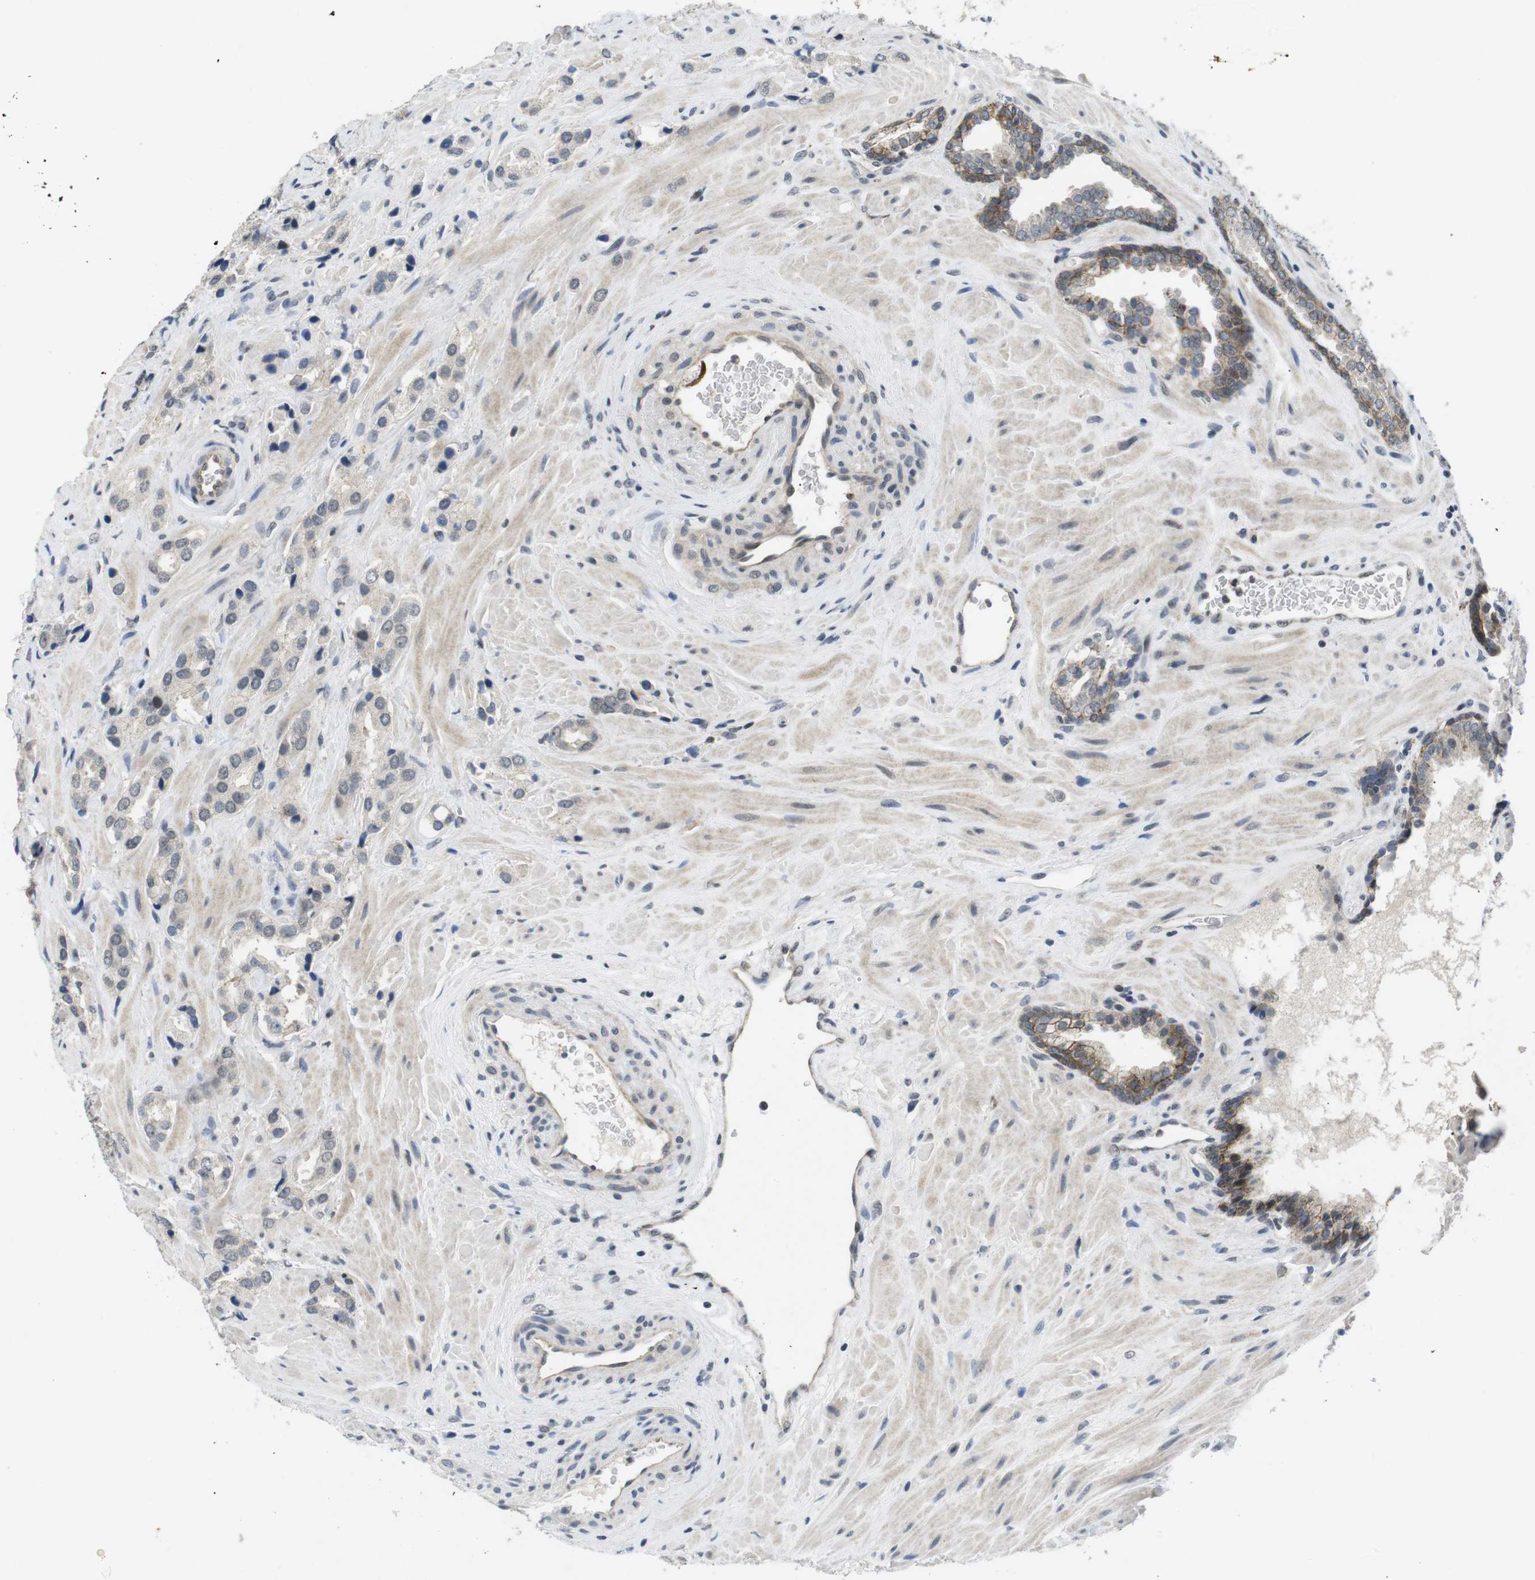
{"staining": {"intensity": "negative", "quantity": "none", "location": "none"}, "tissue": "prostate cancer", "cell_type": "Tumor cells", "image_type": "cancer", "snomed": [{"axis": "morphology", "description": "Adenocarcinoma, High grade"}, {"axis": "topography", "description": "Prostate"}], "caption": "Photomicrograph shows no significant protein positivity in tumor cells of prostate cancer (high-grade adenocarcinoma).", "gene": "NECTIN1", "patient": {"sex": "male", "age": 64}}